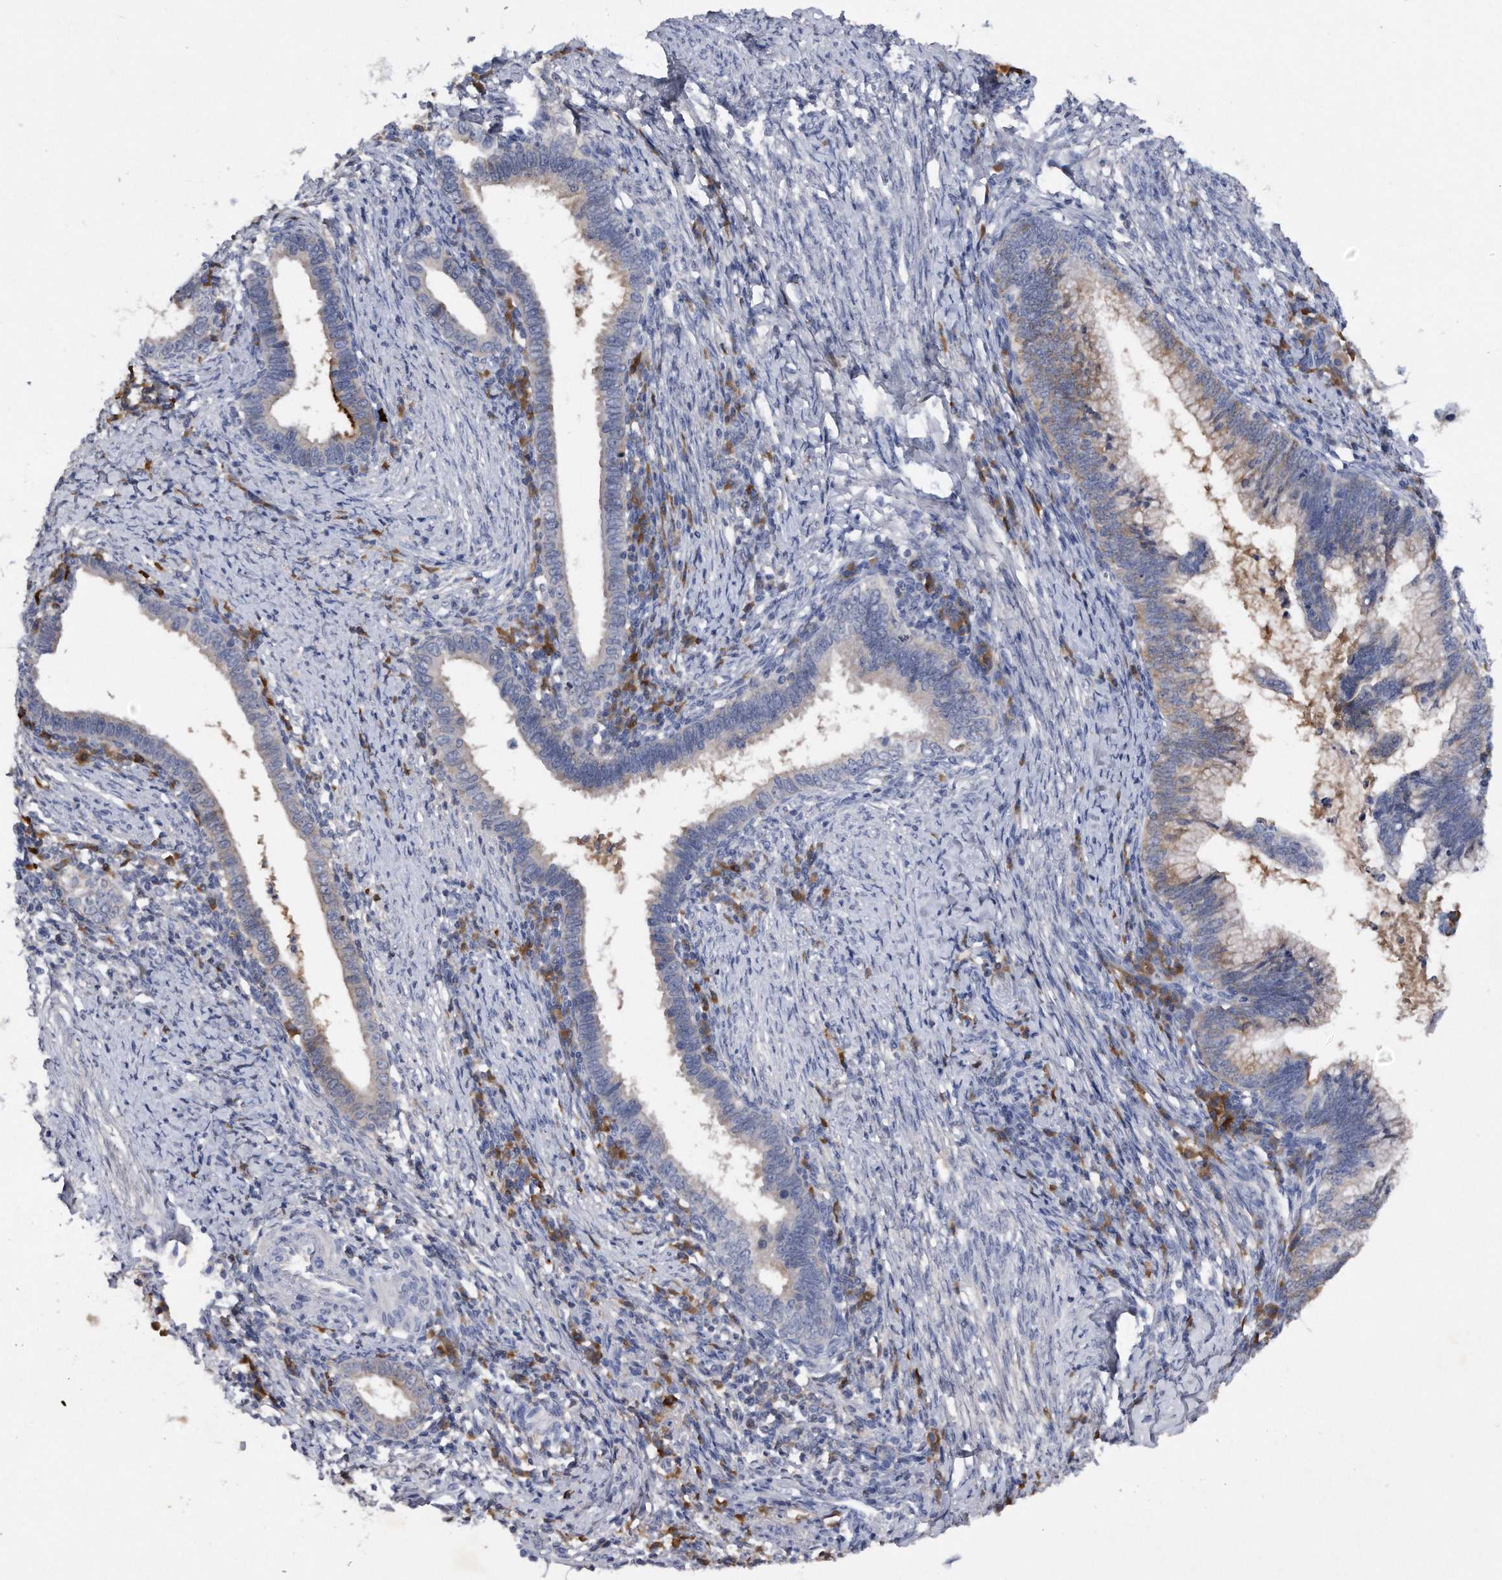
{"staining": {"intensity": "moderate", "quantity": "<25%", "location": "cytoplasmic/membranous"}, "tissue": "cervical cancer", "cell_type": "Tumor cells", "image_type": "cancer", "snomed": [{"axis": "morphology", "description": "Adenocarcinoma, NOS"}, {"axis": "topography", "description": "Cervix"}], "caption": "Tumor cells demonstrate low levels of moderate cytoplasmic/membranous positivity in approximately <25% of cells in human cervical cancer (adenocarcinoma).", "gene": "ASNS", "patient": {"sex": "female", "age": 36}}